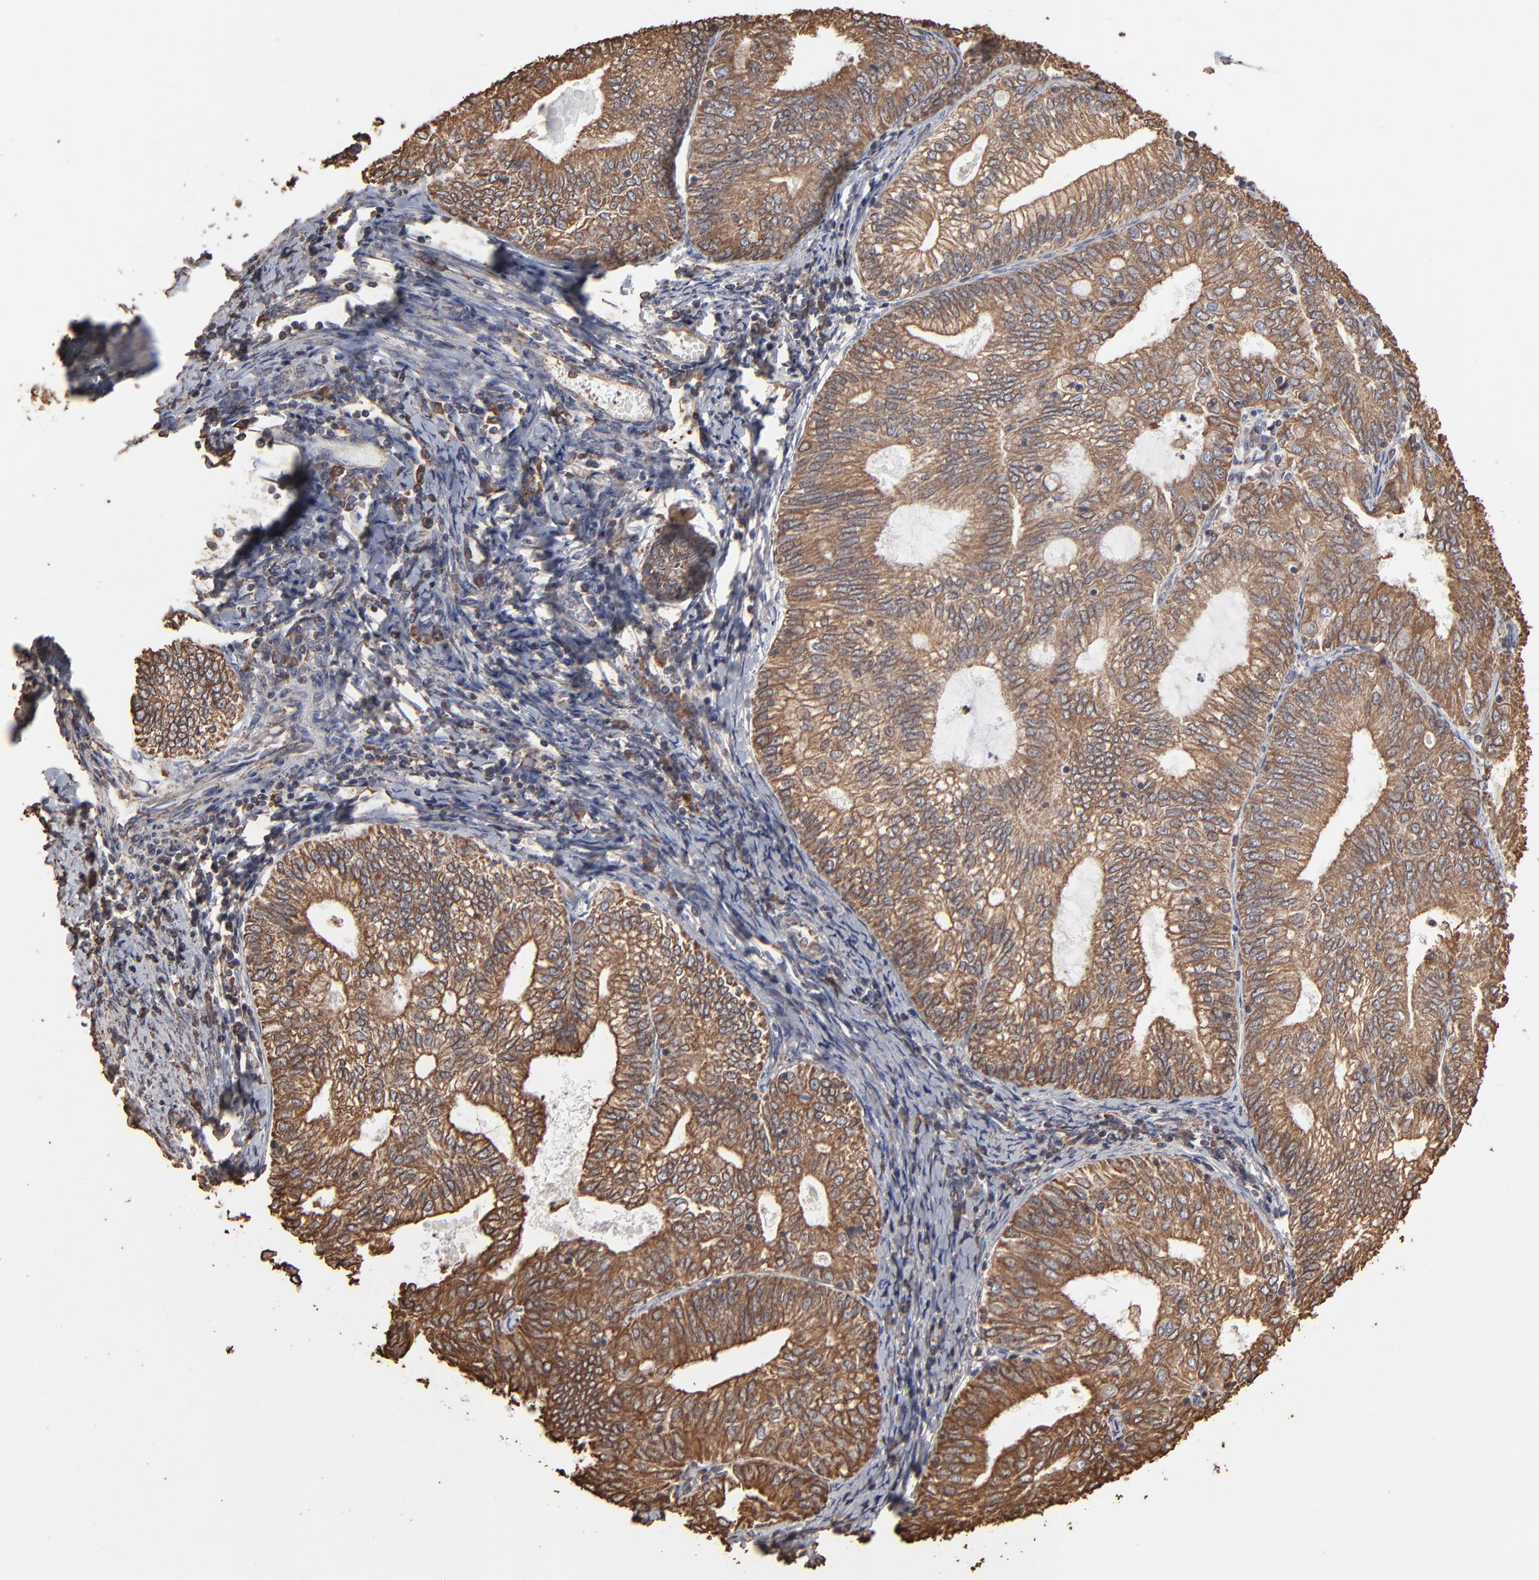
{"staining": {"intensity": "moderate", "quantity": ">75%", "location": "cytoplasmic/membranous"}, "tissue": "endometrial cancer", "cell_type": "Tumor cells", "image_type": "cancer", "snomed": [{"axis": "morphology", "description": "Adenocarcinoma, NOS"}, {"axis": "topography", "description": "Endometrium"}], "caption": "Endometrial cancer (adenocarcinoma) tissue exhibits moderate cytoplasmic/membranous staining in approximately >75% of tumor cells The staining is performed using DAB (3,3'-diaminobenzidine) brown chromogen to label protein expression. The nuclei are counter-stained blue using hematoxylin.", "gene": "PDIA3", "patient": {"sex": "female", "age": 69}}